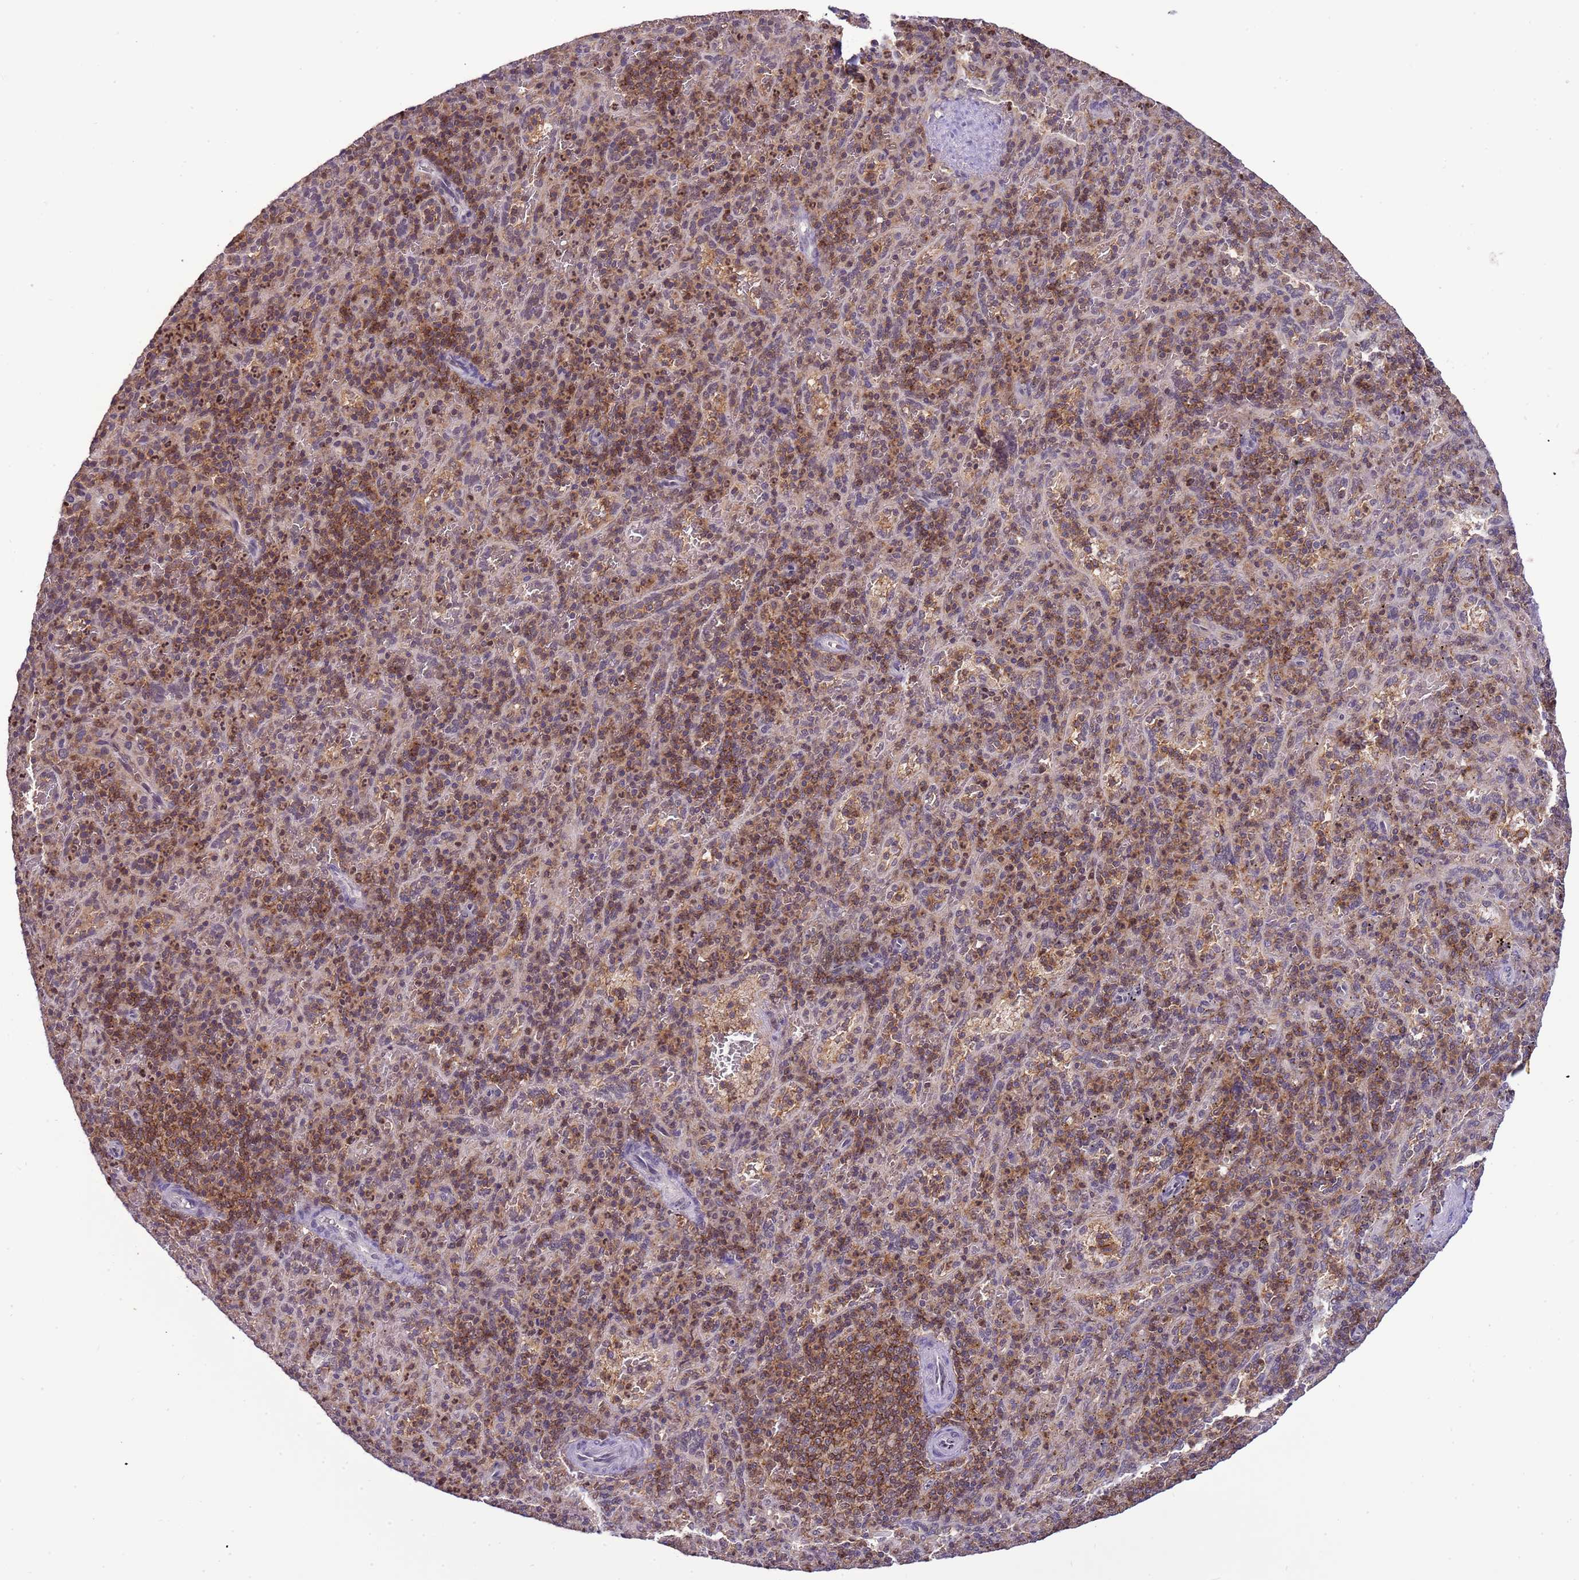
{"staining": {"intensity": "moderate", "quantity": "25%-75%", "location": "cytoplasmic/membranous,nuclear"}, "tissue": "spleen", "cell_type": "Cells in red pulp", "image_type": "normal", "snomed": [{"axis": "morphology", "description": "Normal tissue, NOS"}, {"axis": "topography", "description": "Spleen"}], "caption": "Approximately 25%-75% of cells in red pulp in normal spleen exhibit moderate cytoplasmic/membranous,nuclear protein positivity as visualized by brown immunohistochemical staining.", "gene": "CD53", "patient": {"sex": "male", "age": 82}}